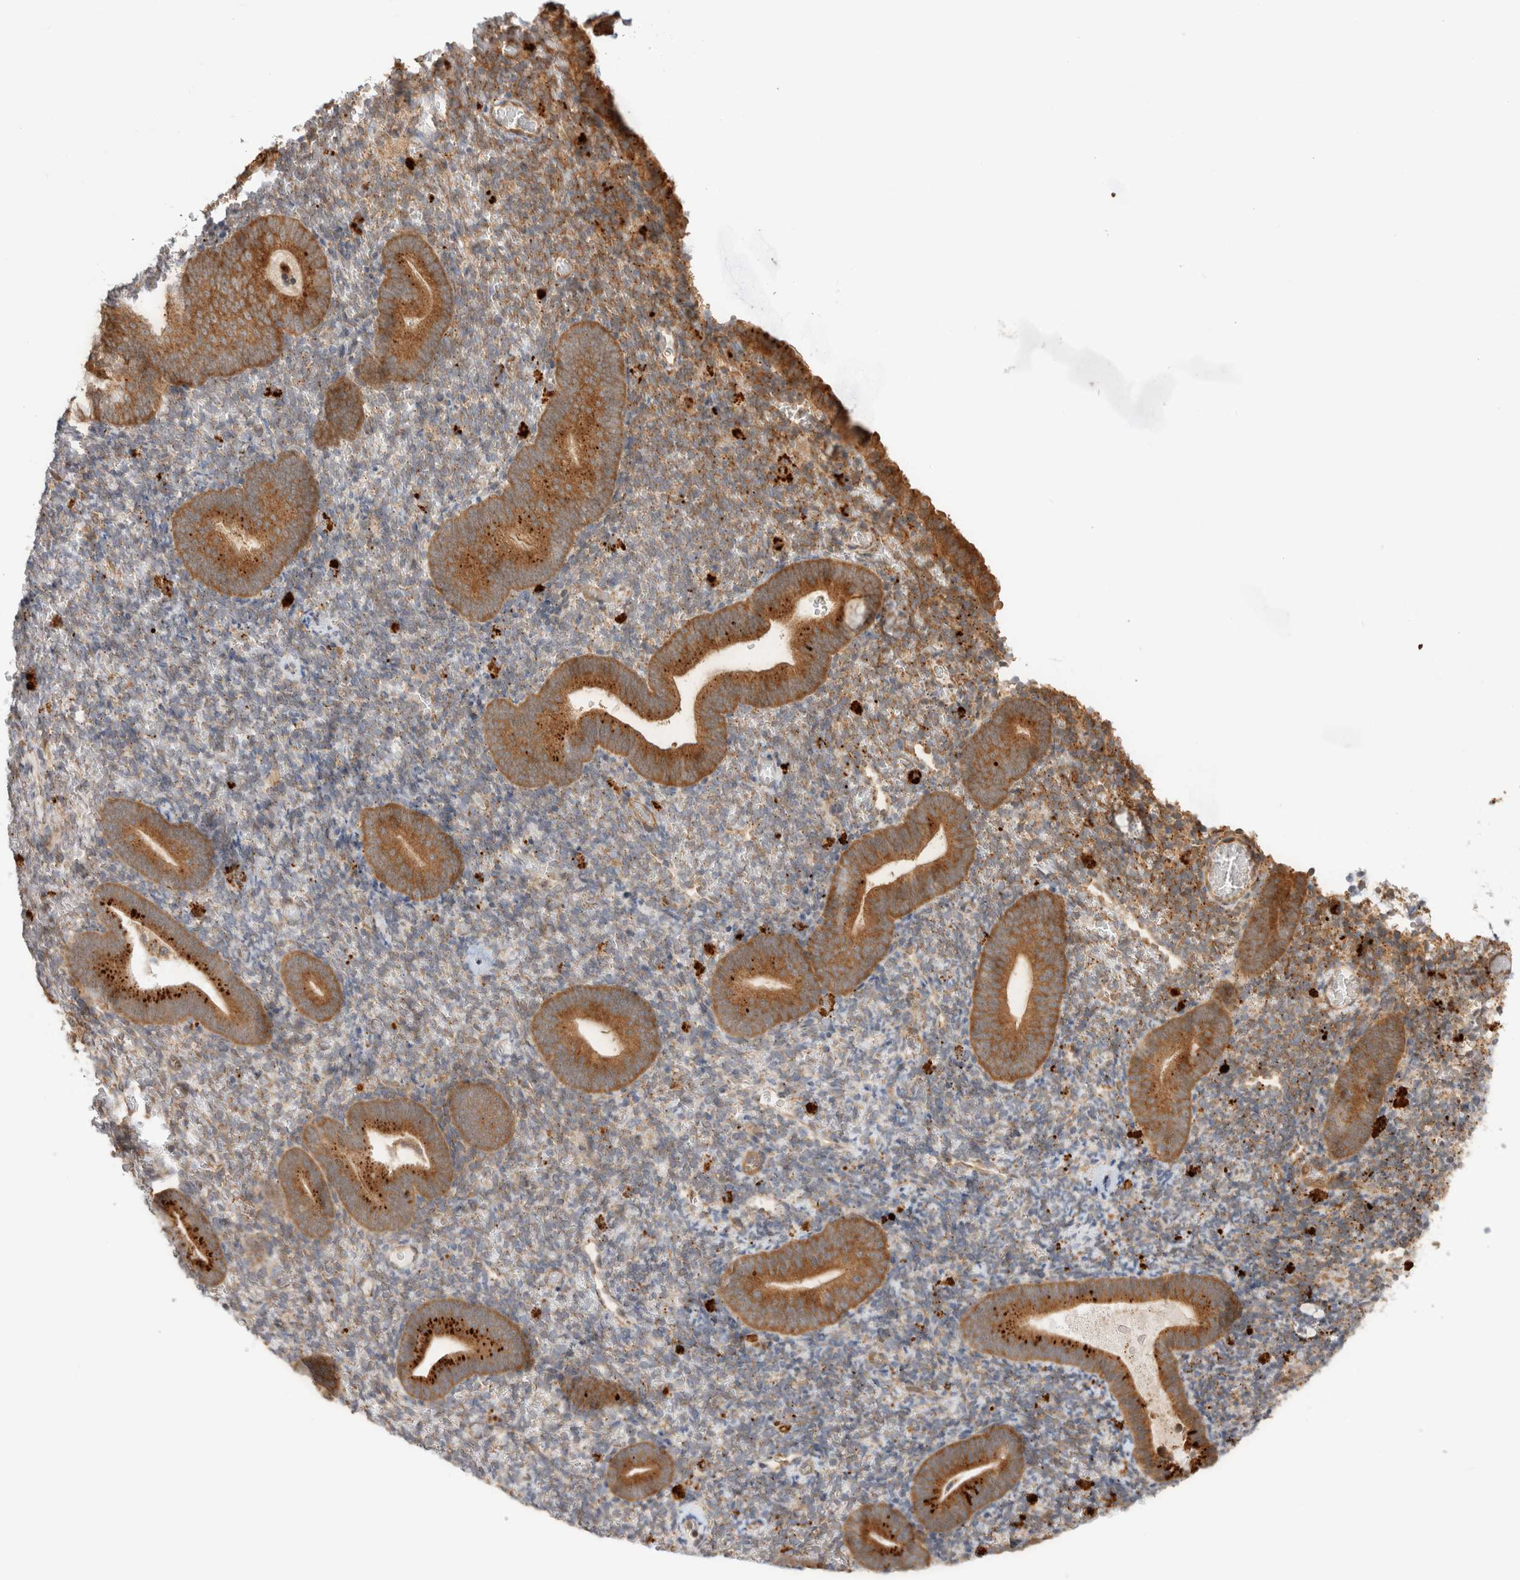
{"staining": {"intensity": "weak", "quantity": "<25%", "location": "cytoplasmic/membranous"}, "tissue": "endometrium", "cell_type": "Cells in endometrial stroma", "image_type": "normal", "snomed": [{"axis": "morphology", "description": "Normal tissue, NOS"}, {"axis": "topography", "description": "Endometrium"}], "caption": "The immunohistochemistry histopathology image has no significant staining in cells in endometrial stroma of endometrium. (Brightfield microscopy of DAB (3,3'-diaminobenzidine) IHC at high magnification).", "gene": "ACTL9", "patient": {"sex": "female", "age": 51}}